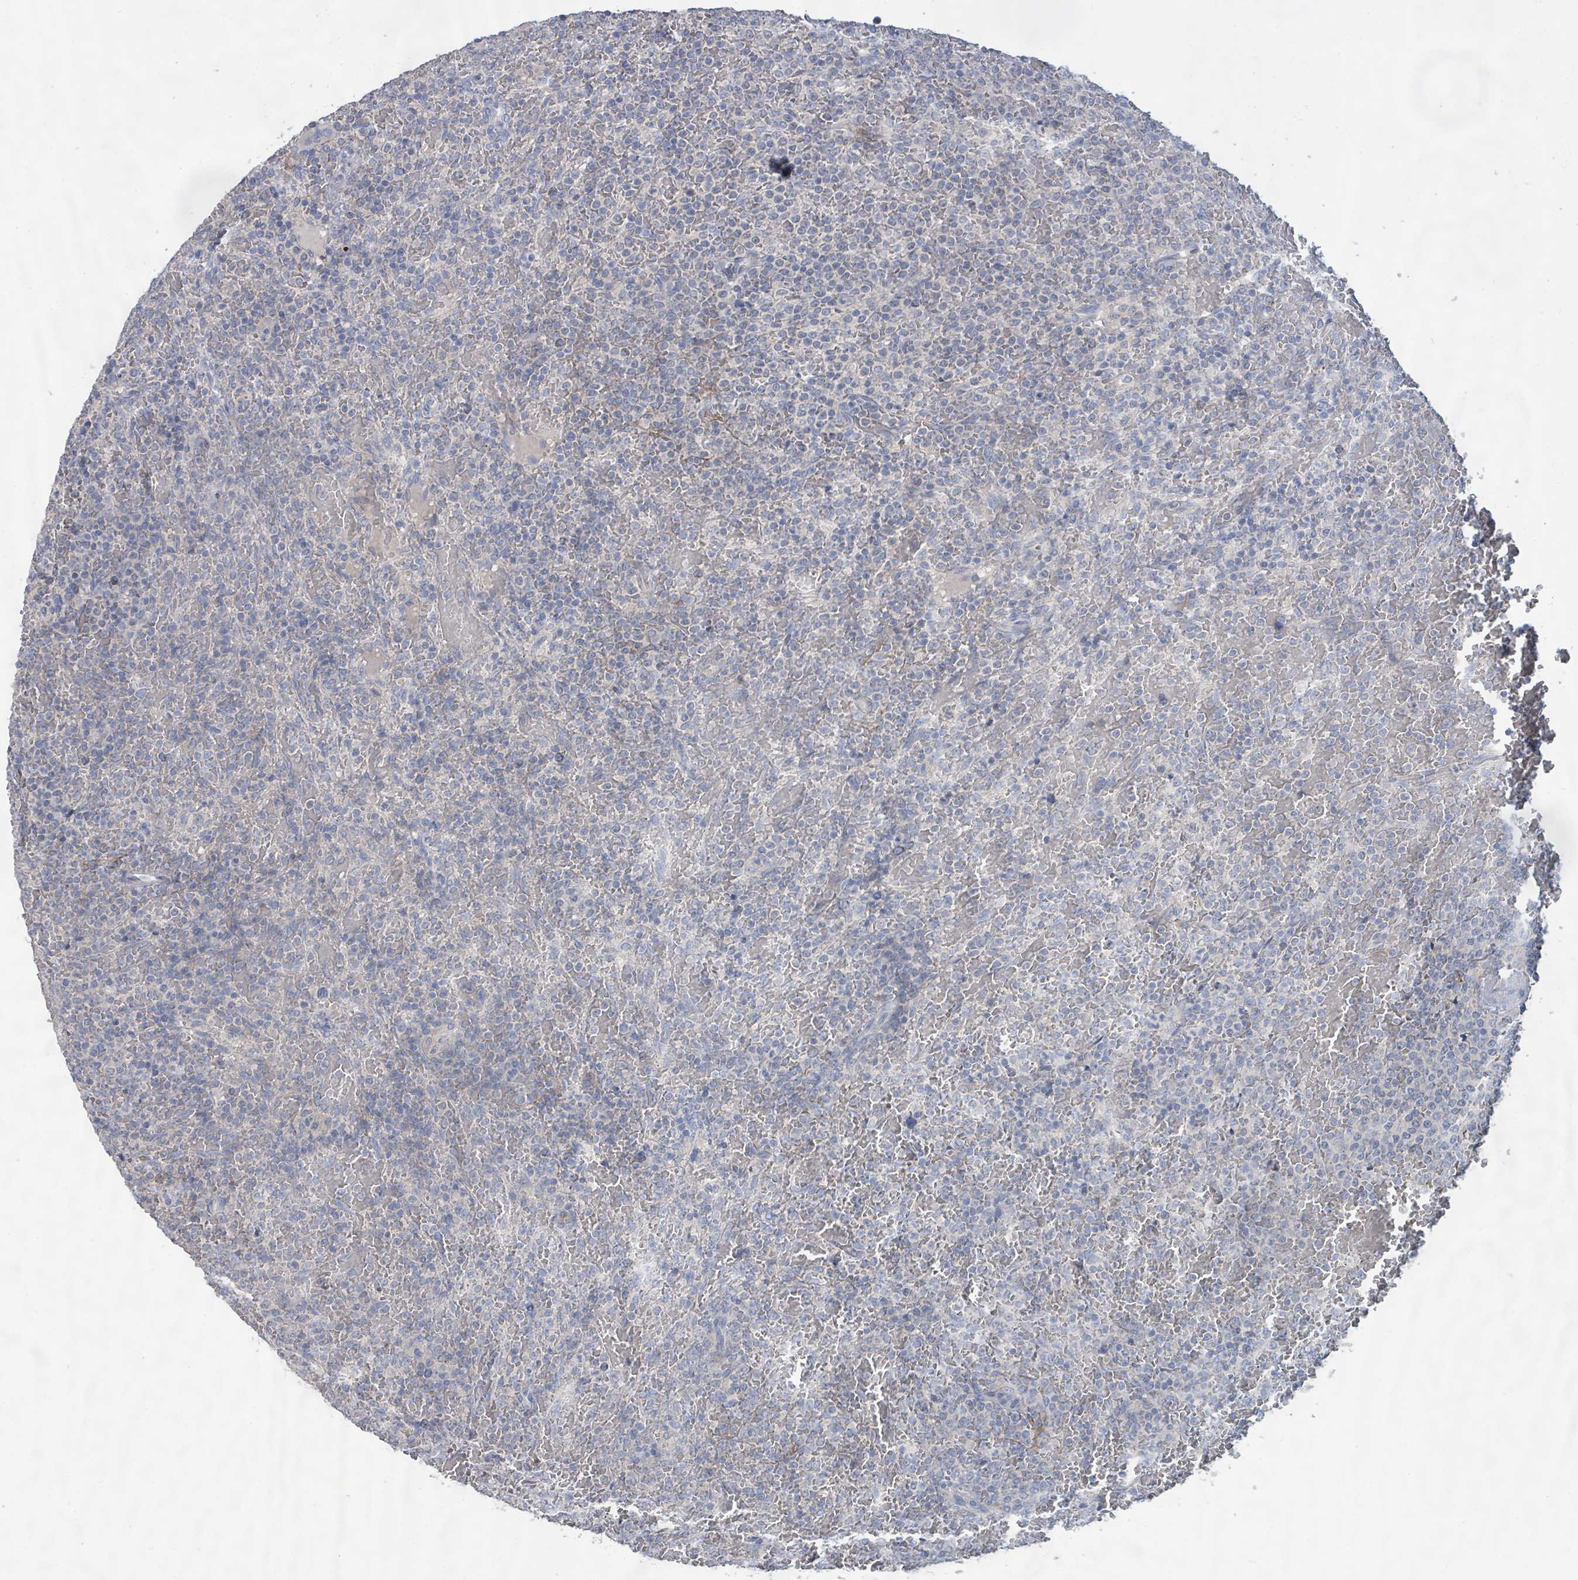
{"staining": {"intensity": "negative", "quantity": "none", "location": "none"}, "tissue": "lymphoma", "cell_type": "Tumor cells", "image_type": "cancer", "snomed": [{"axis": "morphology", "description": "Malignant lymphoma, non-Hodgkin's type, Low grade"}, {"axis": "topography", "description": "Spleen"}], "caption": "Protein analysis of lymphoma exhibits no significant positivity in tumor cells.", "gene": "KCNS2", "patient": {"sex": "male", "age": 60}}